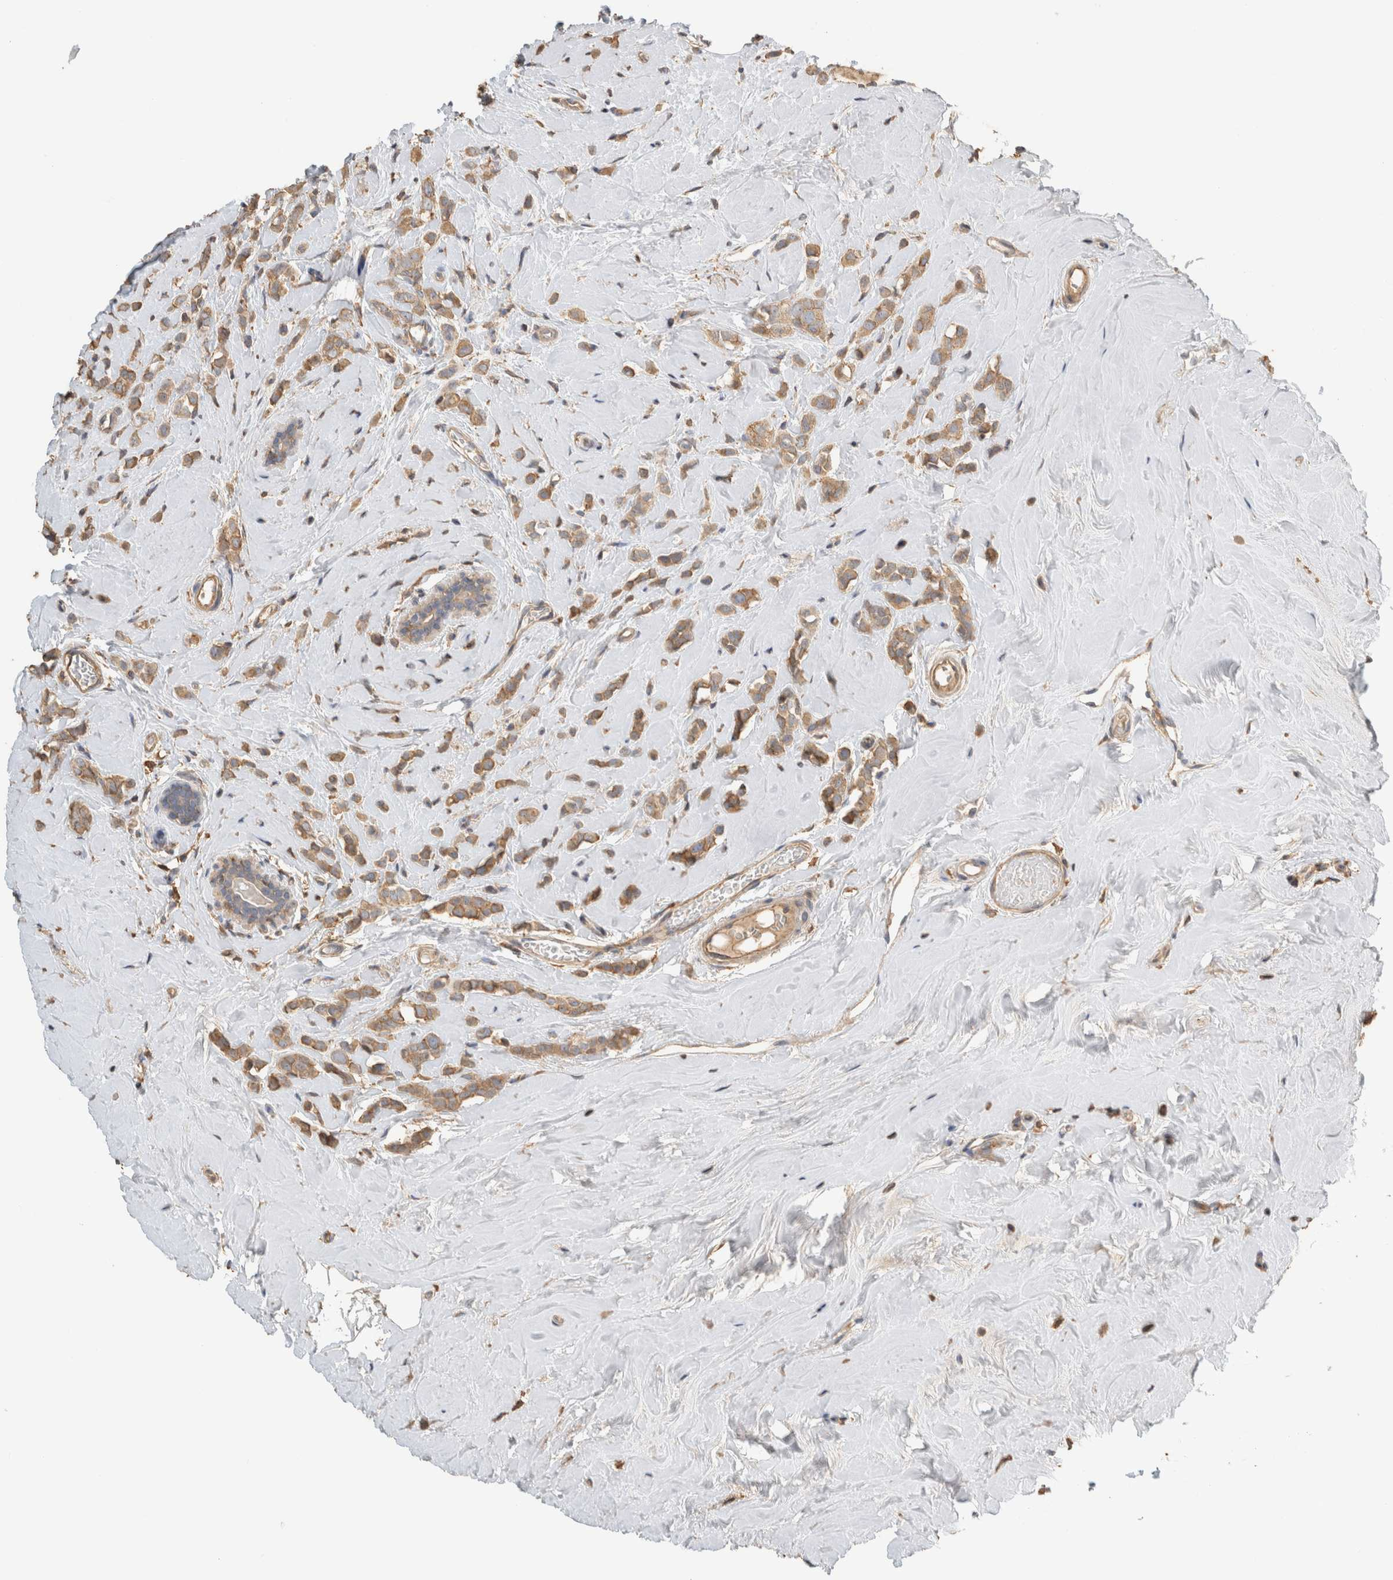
{"staining": {"intensity": "moderate", "quantity": ">75%", "location": "cytoplasmic/membranous"}, "tissue": "breast cancer", "cell_type": "Tumor cells", "image_type": "cancer", "snomed": [{"axis": "morphology", "description": "Lobular carcinoma"}, {"axis": "topography", "description": "Breast"}], "caption": "A photomicrograph of human lobular carcinoma (breast) stained for a protein exhibits moderate cytoplasmic/membranous brown staining in tumor cells. (DAB IHC with brightfield microscopy, high magnification).", "gene": "EIF4G3", "patient": {"sex": "female", "age": 47}}